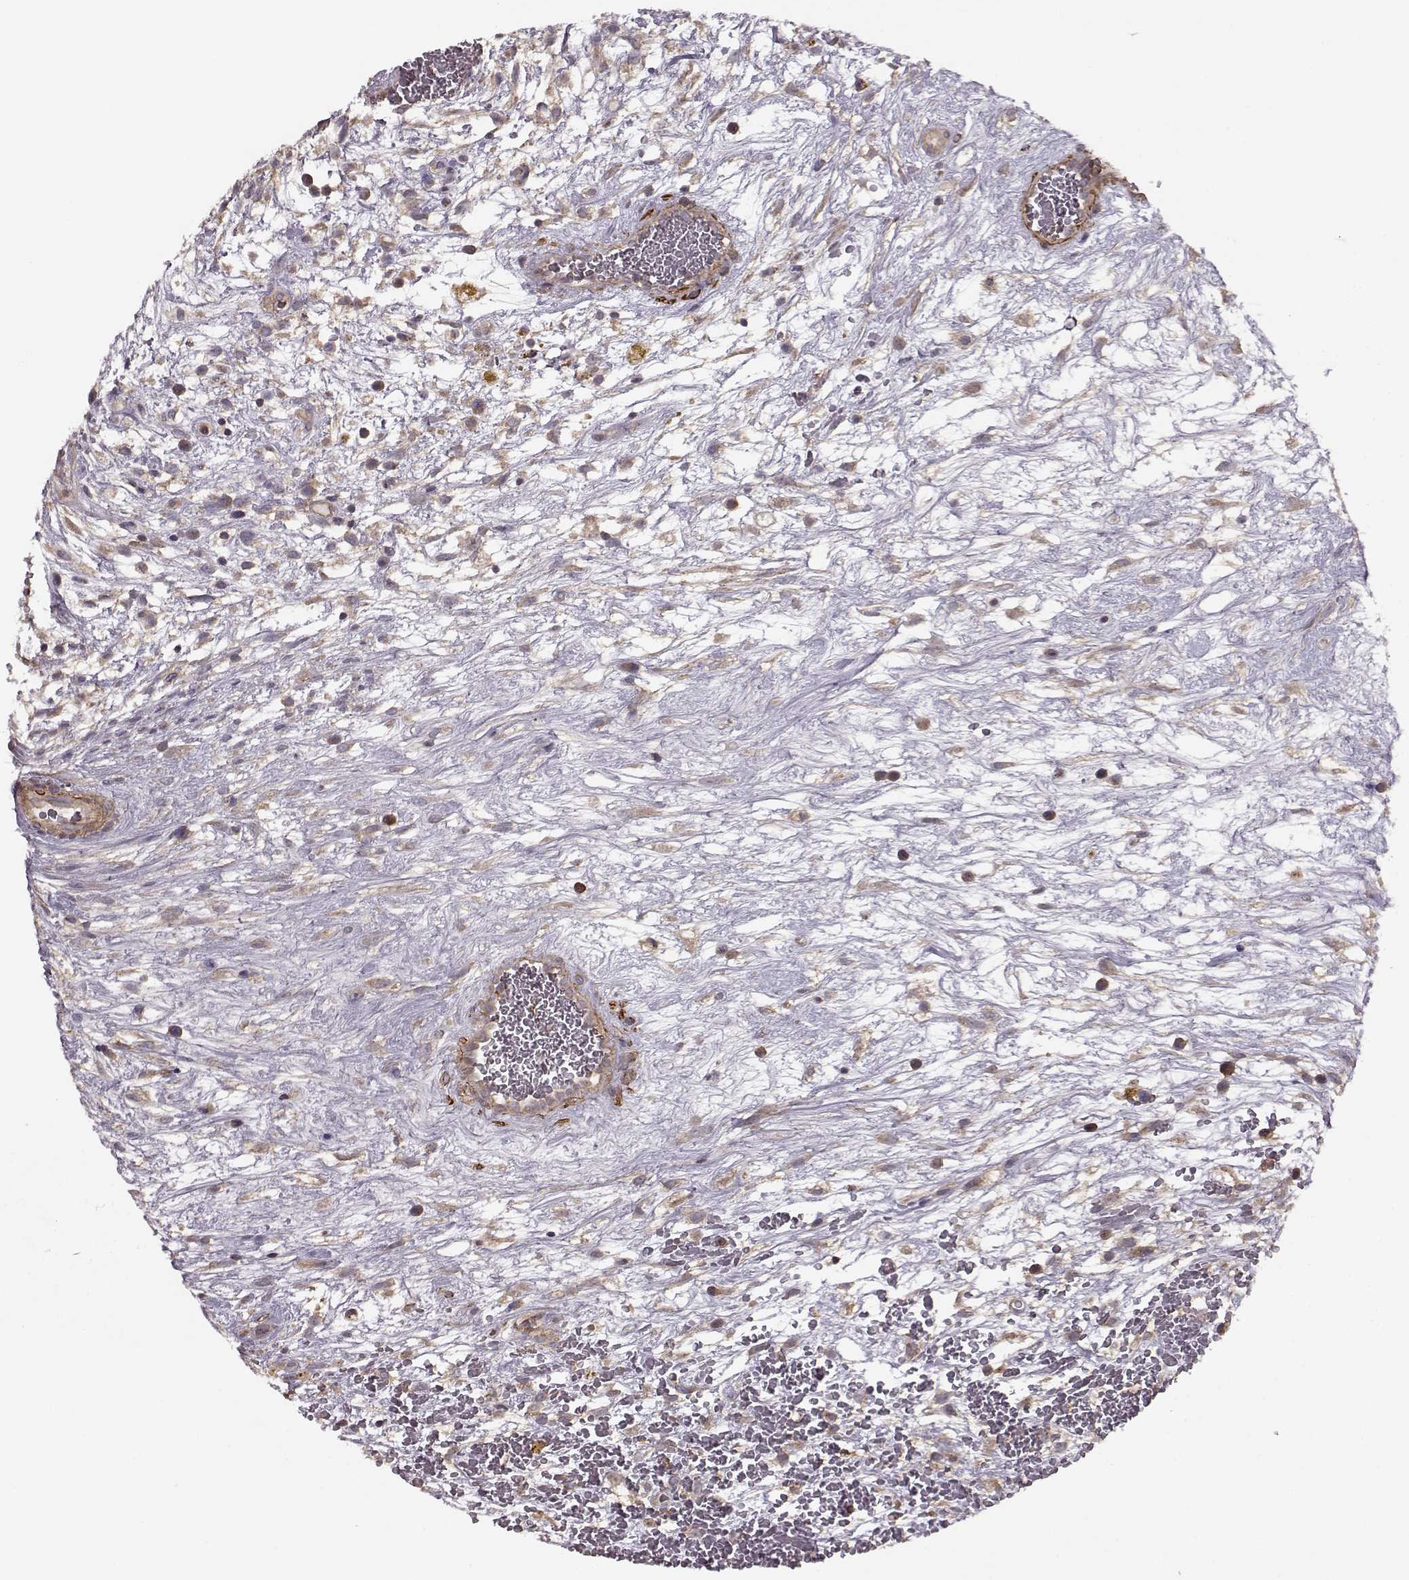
{"staining": {"intensity": "weak", "quantity": "<25%", "location": "cytoplasmic/membranous"}, "tissue": "testis cancer", "cell_type": "Tumor cells", "image_type": "cancer", "snomed": [{"axis": "morphology", "description": "Normal tissue, NOS"}, {"axis": "morphology", "description": "Carcinoma, Embryonal, NOS"}, {"axis": "topography", "description": "Testis"}], "caption": "Human embryonal carcinoma (testis) stained for a protein using IHC displays no staining in tumor cells.", "gene": "SLAIN2", "patient": {"sex": "male", "age": 32}}